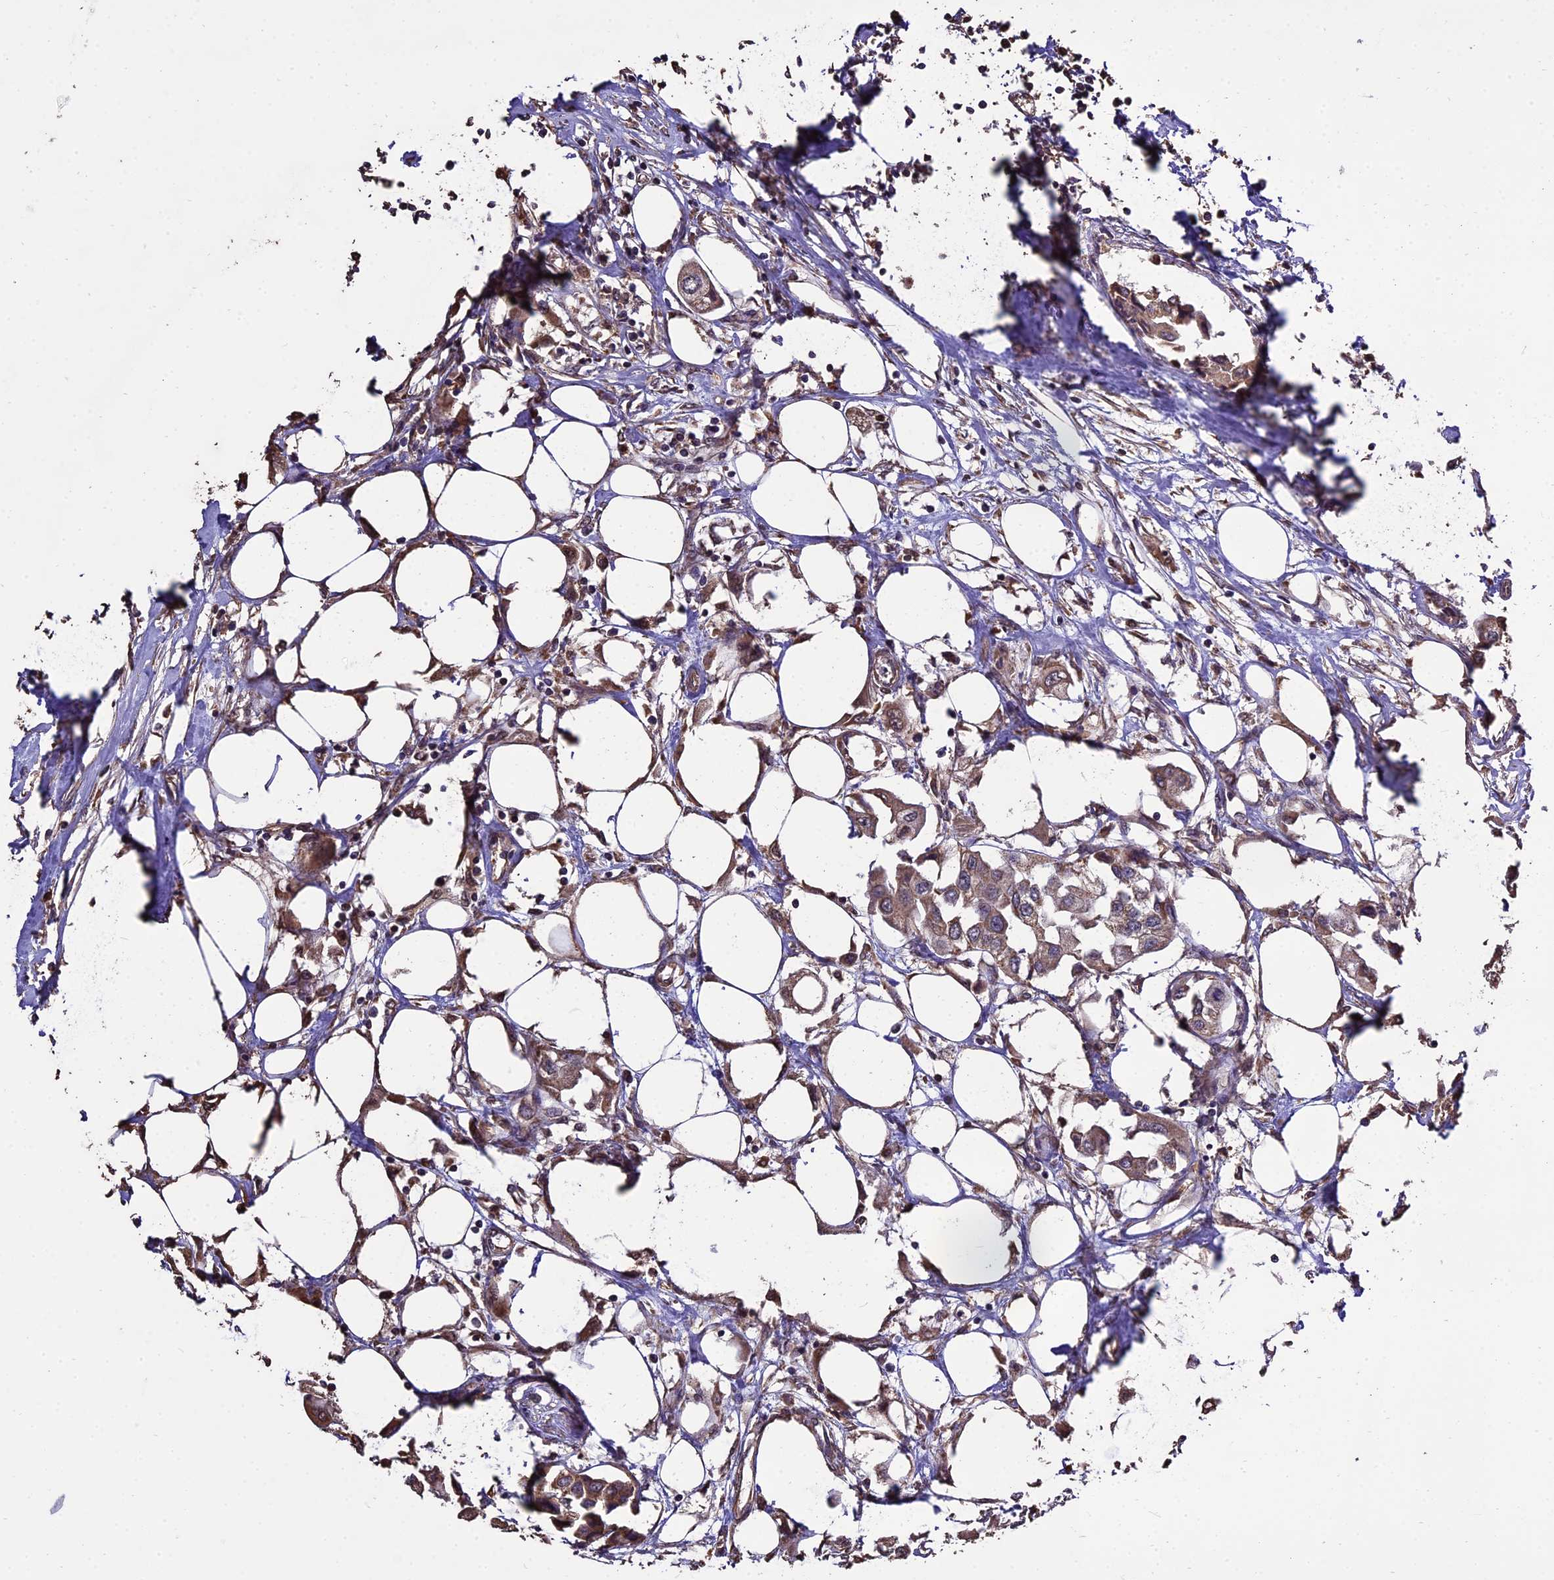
{"staining": {"intensity": "weak", "quantity": ">75%", "location": "cytoplasmic/membranous"}, "tissue": "urothelial cancer", "cell_type": "Tumor cells", "image_type": "cancer", "snomed": [{"axis": "morphology", "description": "Urothelial carcinoma, High grade"}, {"axis": "topography", "description": "Urinary bladder"}], "caption": "Urothelial cancer tissue shows weak cytoplasmic/membranous expression in about >75% of tumor cells", "gene": "PGPEP1L", "patient": {"sex": "male", "age": 64}}